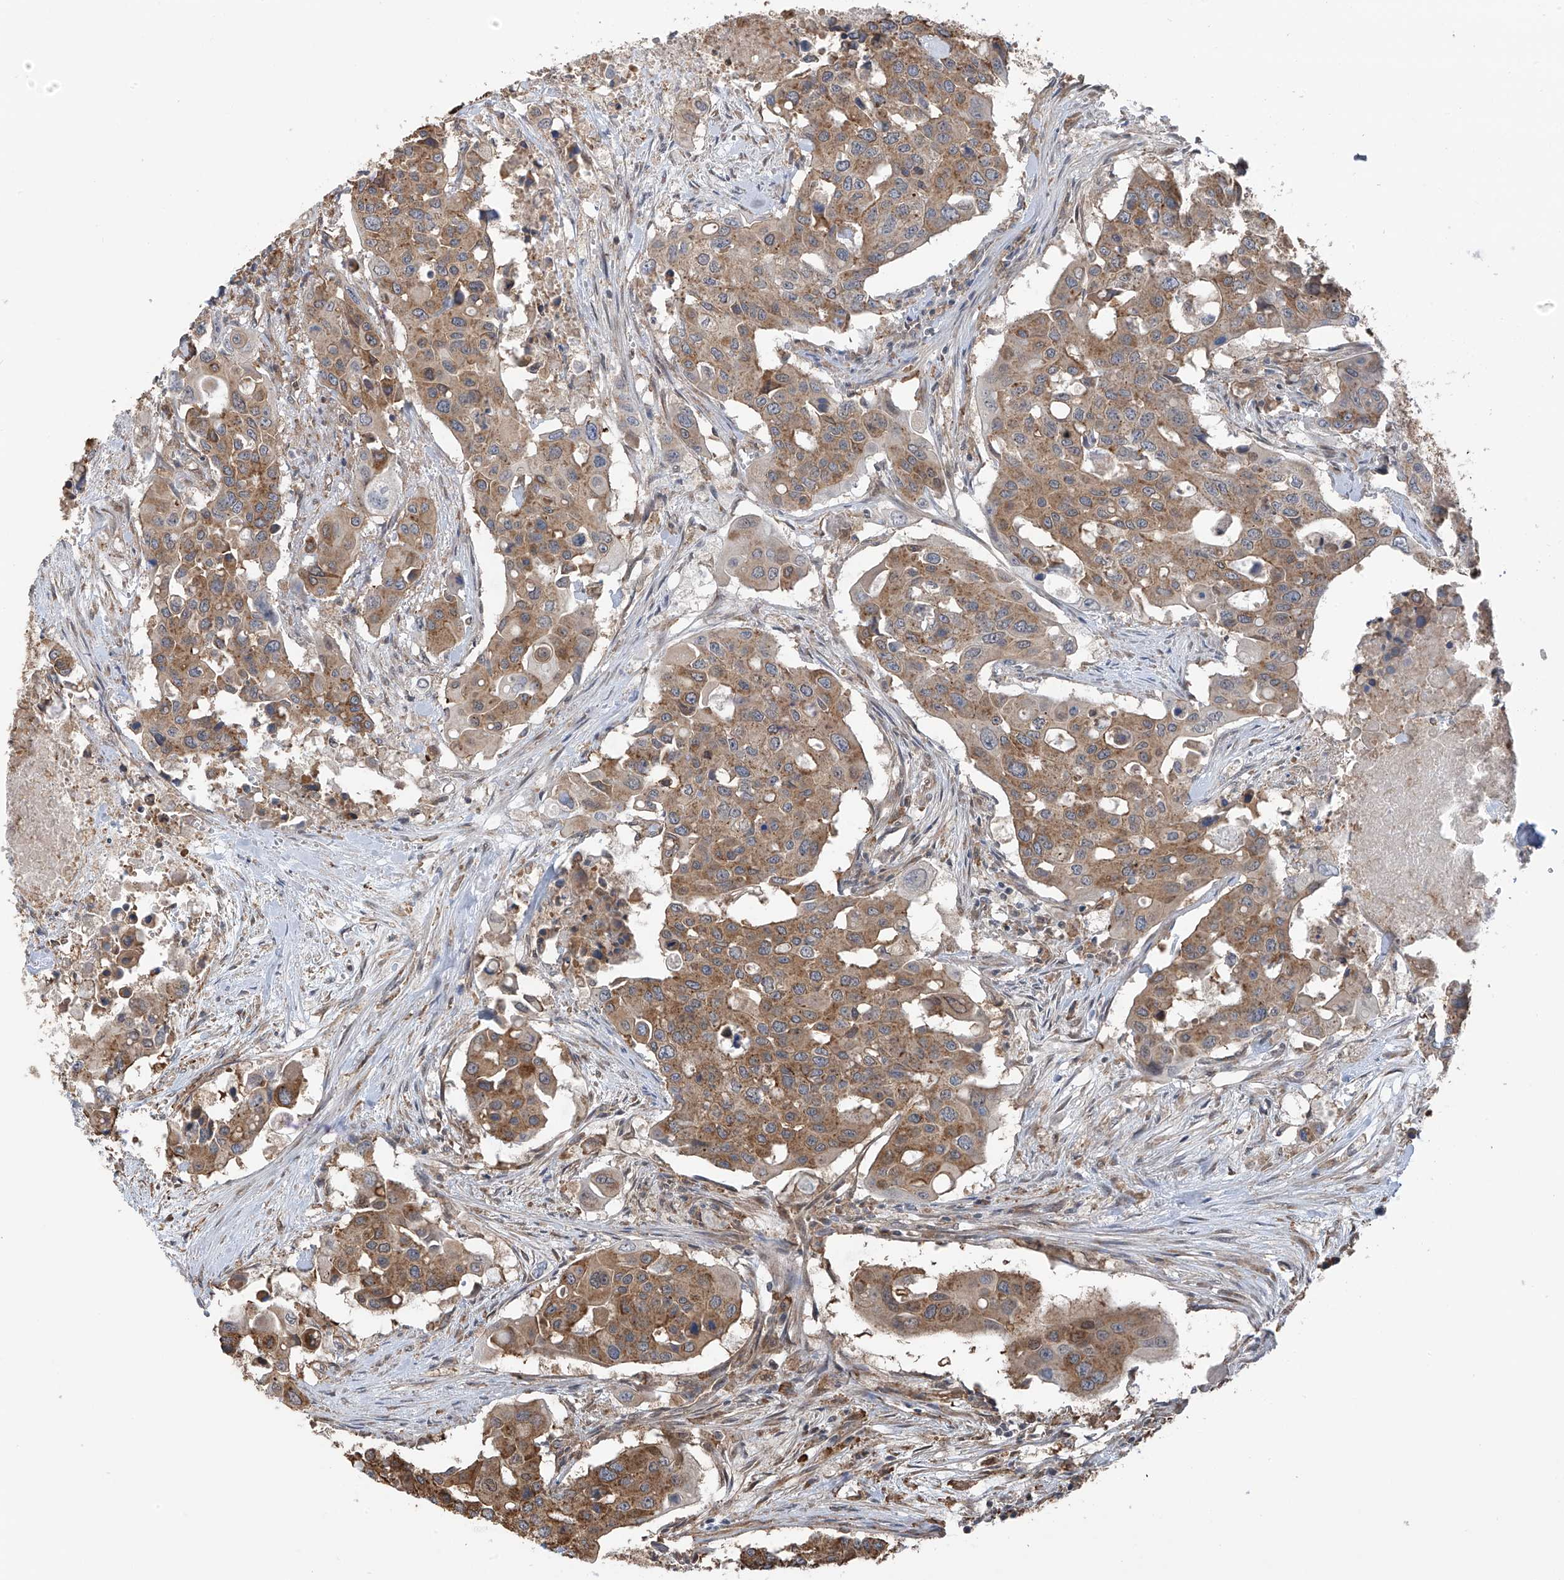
{"staining": {"intensity": "moderate", "quantity": ">75%", "location": "cytoplasmic/membranous"}, "tissue": "colorectal cancer", "cell_type": "Tumor cells", "image_type": "cancer", "snomed": [{"axis": "morphology", "description": "Adenocarcinoma, NOS"}, {"axis": "topography", "description": "Colon"}], "caption": "Protein analysis of adenocarcinoma (colorectal) tissue exhibits moderate cytoplasmic/membranous expression in about >75% of tumor cells.", "gene": "ZNF189", "patient": {"sex": "male", "age": 77}}